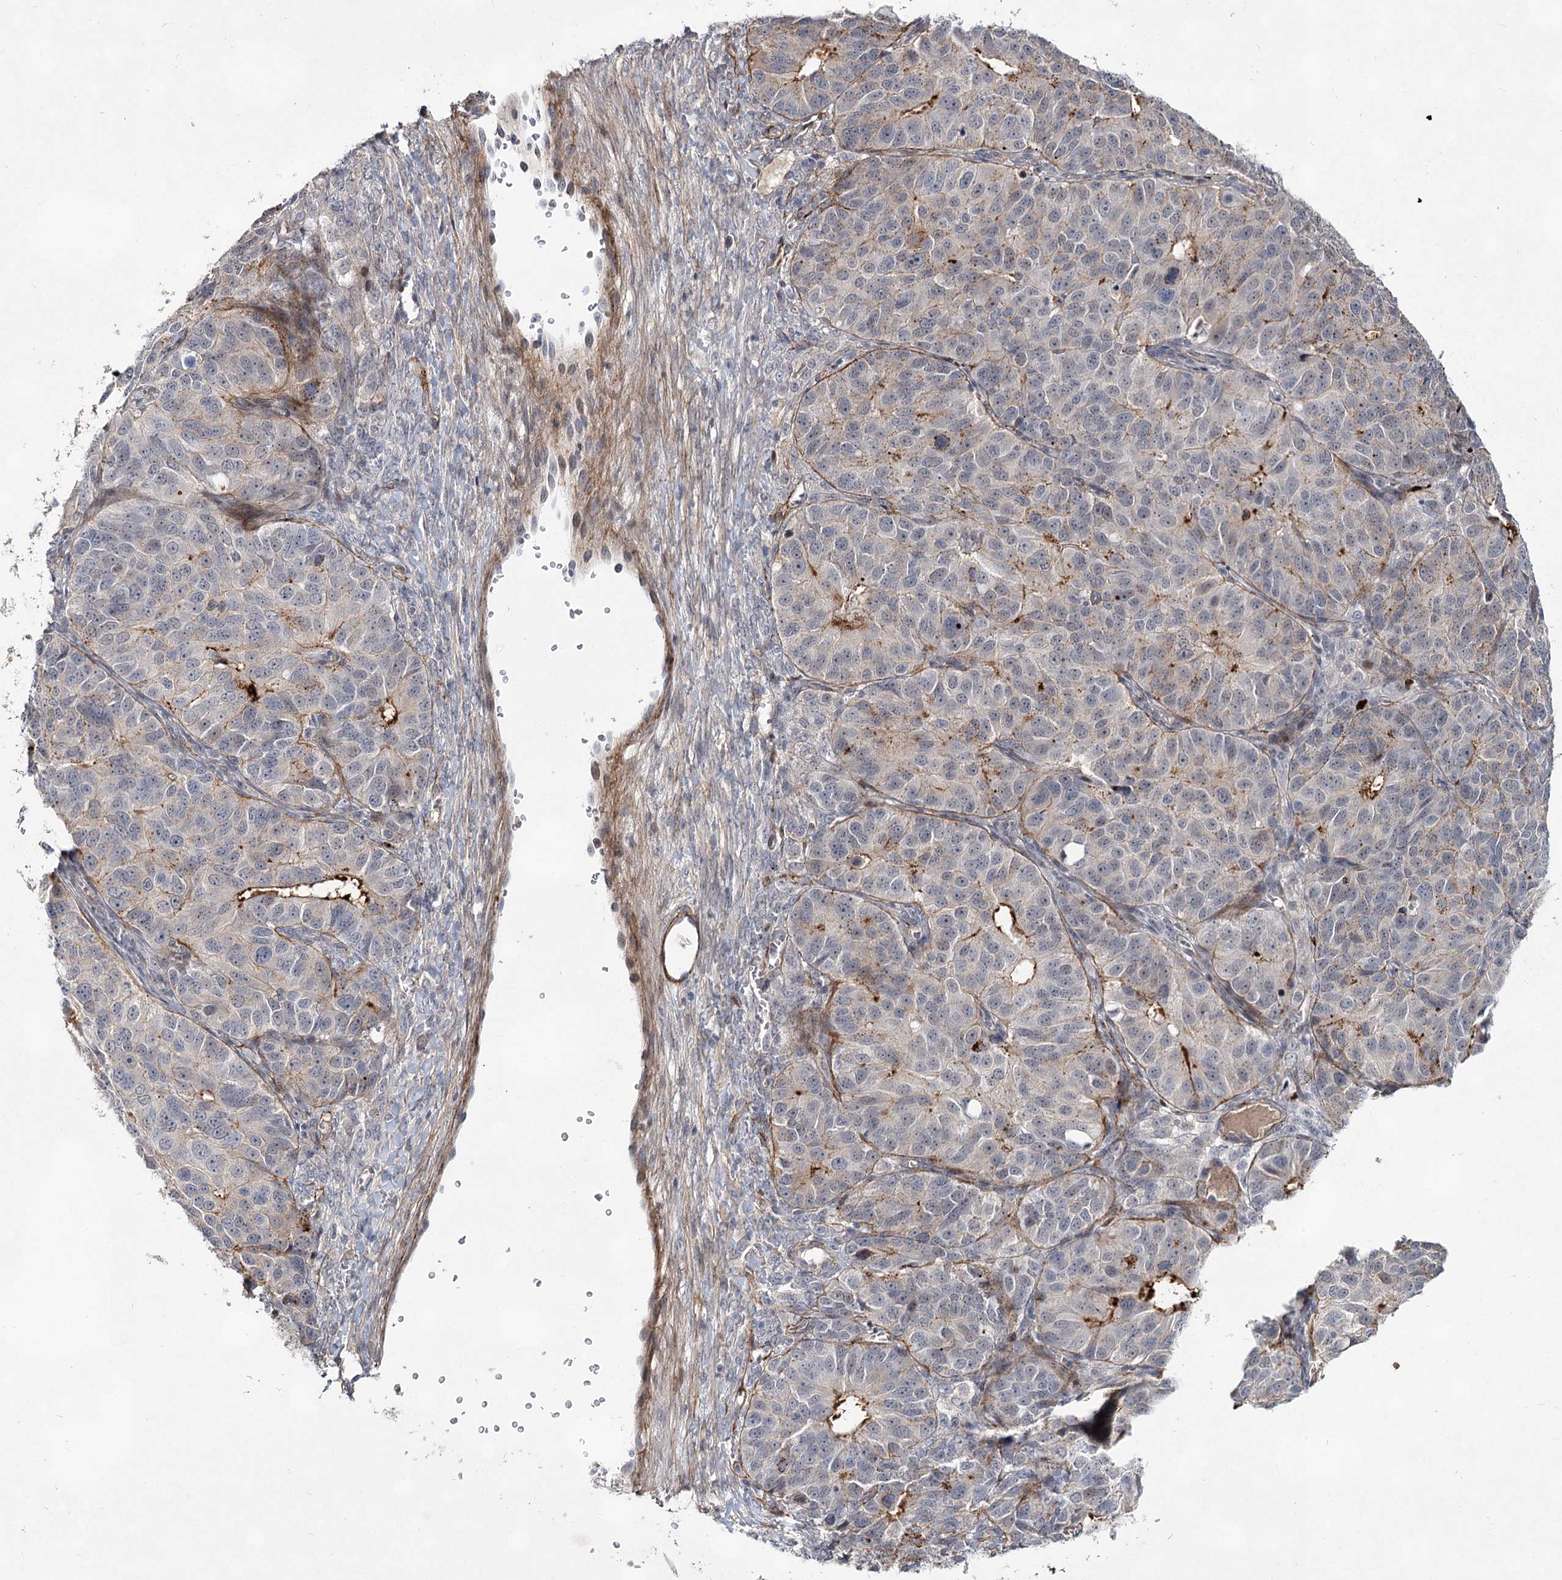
{"staining": {"intensity": "moderate", "quantity": "<25%", "location": "cytoplasmic/membranous"}, "tissue": "ovarian cancer", "cell_type": "Tumor cells", "image_type": "cancer", "snomed": [{"axis": "morphology", "description": "Carcinoma, endometroid"}, {"axis": "topography", "description": "Ovary"}], "caption": "Ovarian cancer (endometroid carcinoma) tissue shows moderate cytoplasmic/membranous positivity in approximately <25% of tumor cells", "gene": "ATL2", "patient": {"sex": "female", "age": 51}}